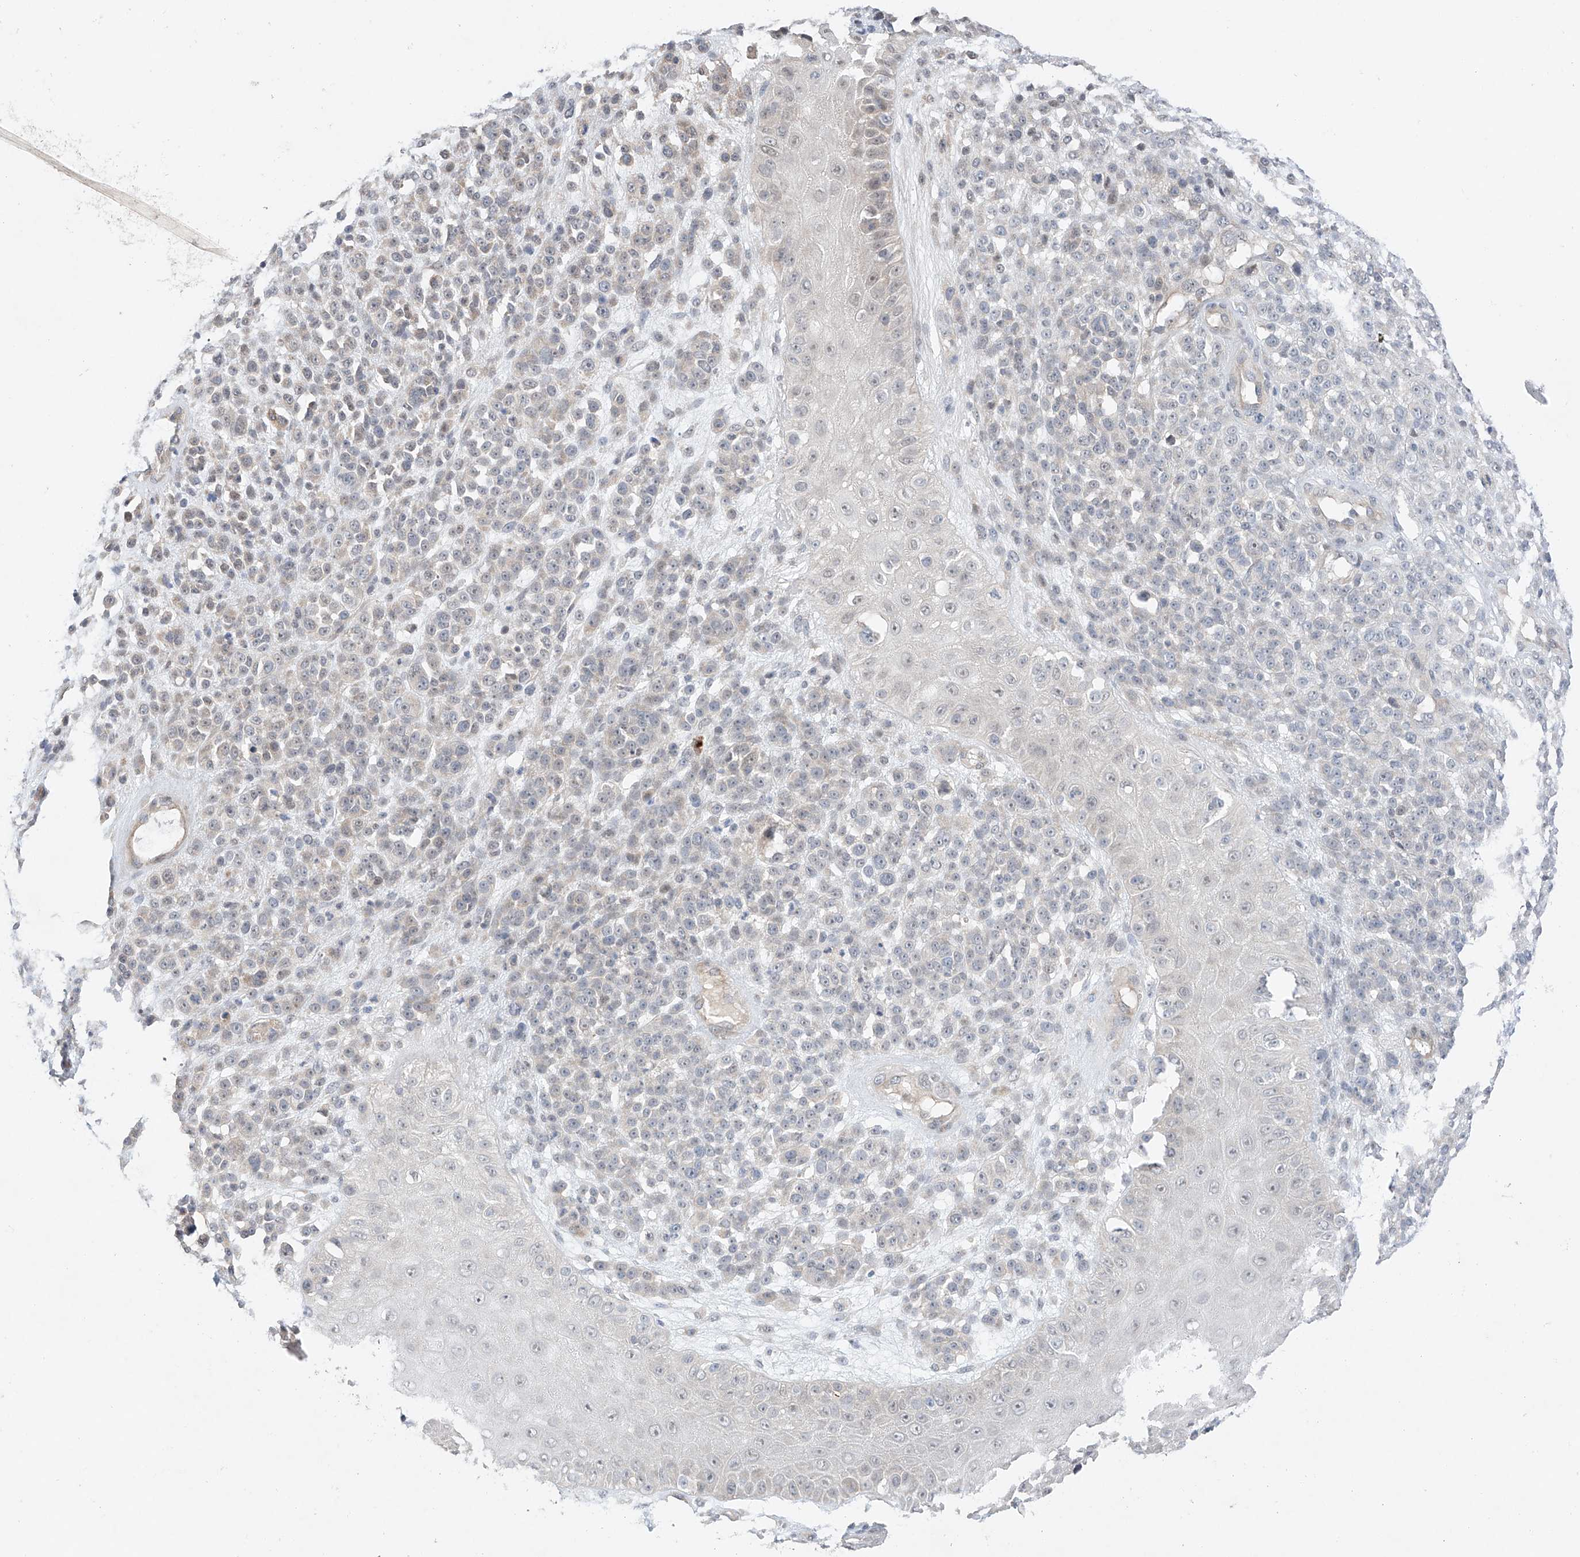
{"staining": {"intensity": "negative", "quantity": "none", "location": "none"}, "tissue": "melanoma", "cell_type": "Tumor cells", "image_type": "cancer", "snomed": [{"axis": "morphology", "description": "Malignant melanoma, NOS"}, {"axis": "topography", "description": "Skin"}], "caption": "Immunohistochemical staining of melanoma displays no significant expression in tumor cells.", "gene": "IL22RA2", "patient": {"sex": "female", "age": 55}}